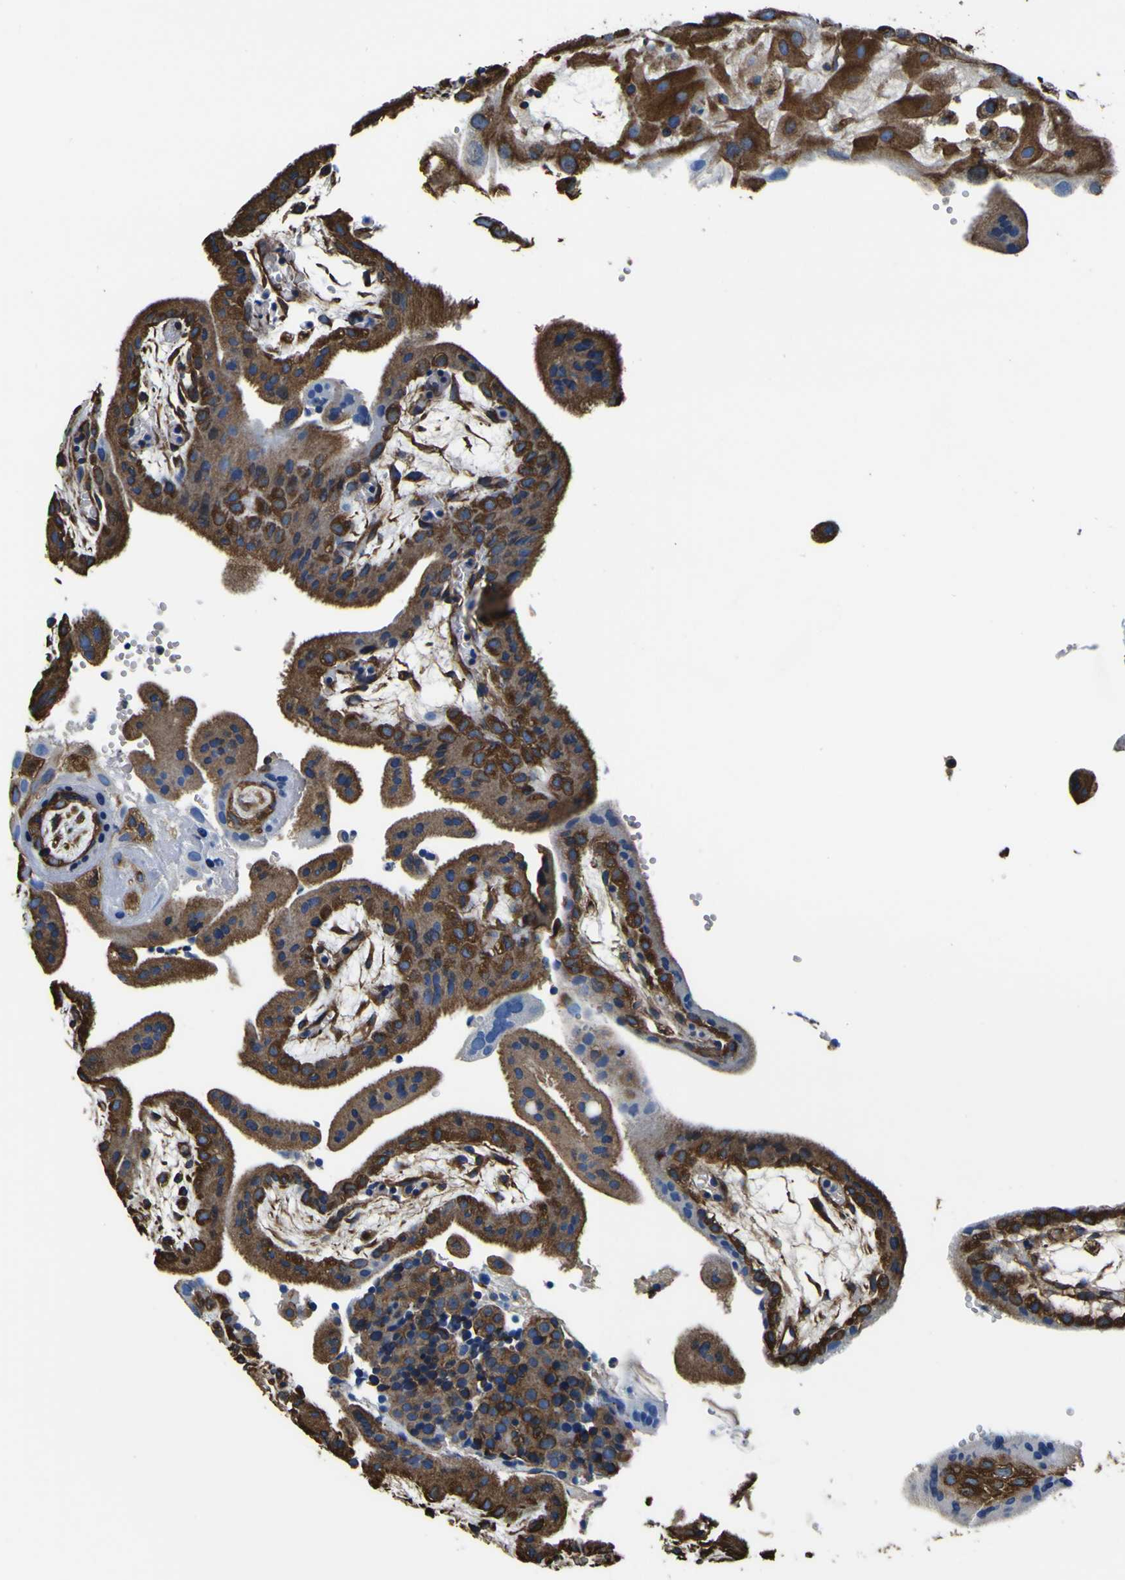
{"staining": {"intensity": "strong", "quantity": ">75%", "location": "cytoplasmic/membranous"}, "tissue": "placenta", "cell_type": "Decidual cells", "image_type": "normal", "snomed": [{"axis": "morphology", "description": "Normal tissue, NOS"}, {"axis": "topography", "description": "Placenta"}], "caption": "Immunohistochemical staining of benign placenta shows high levels of strong cytoplasmic/membranous positivity in about >75% of decidual cells.", "gene": "TUBA1B", "patient": {"sex": "female", "age": 18}}